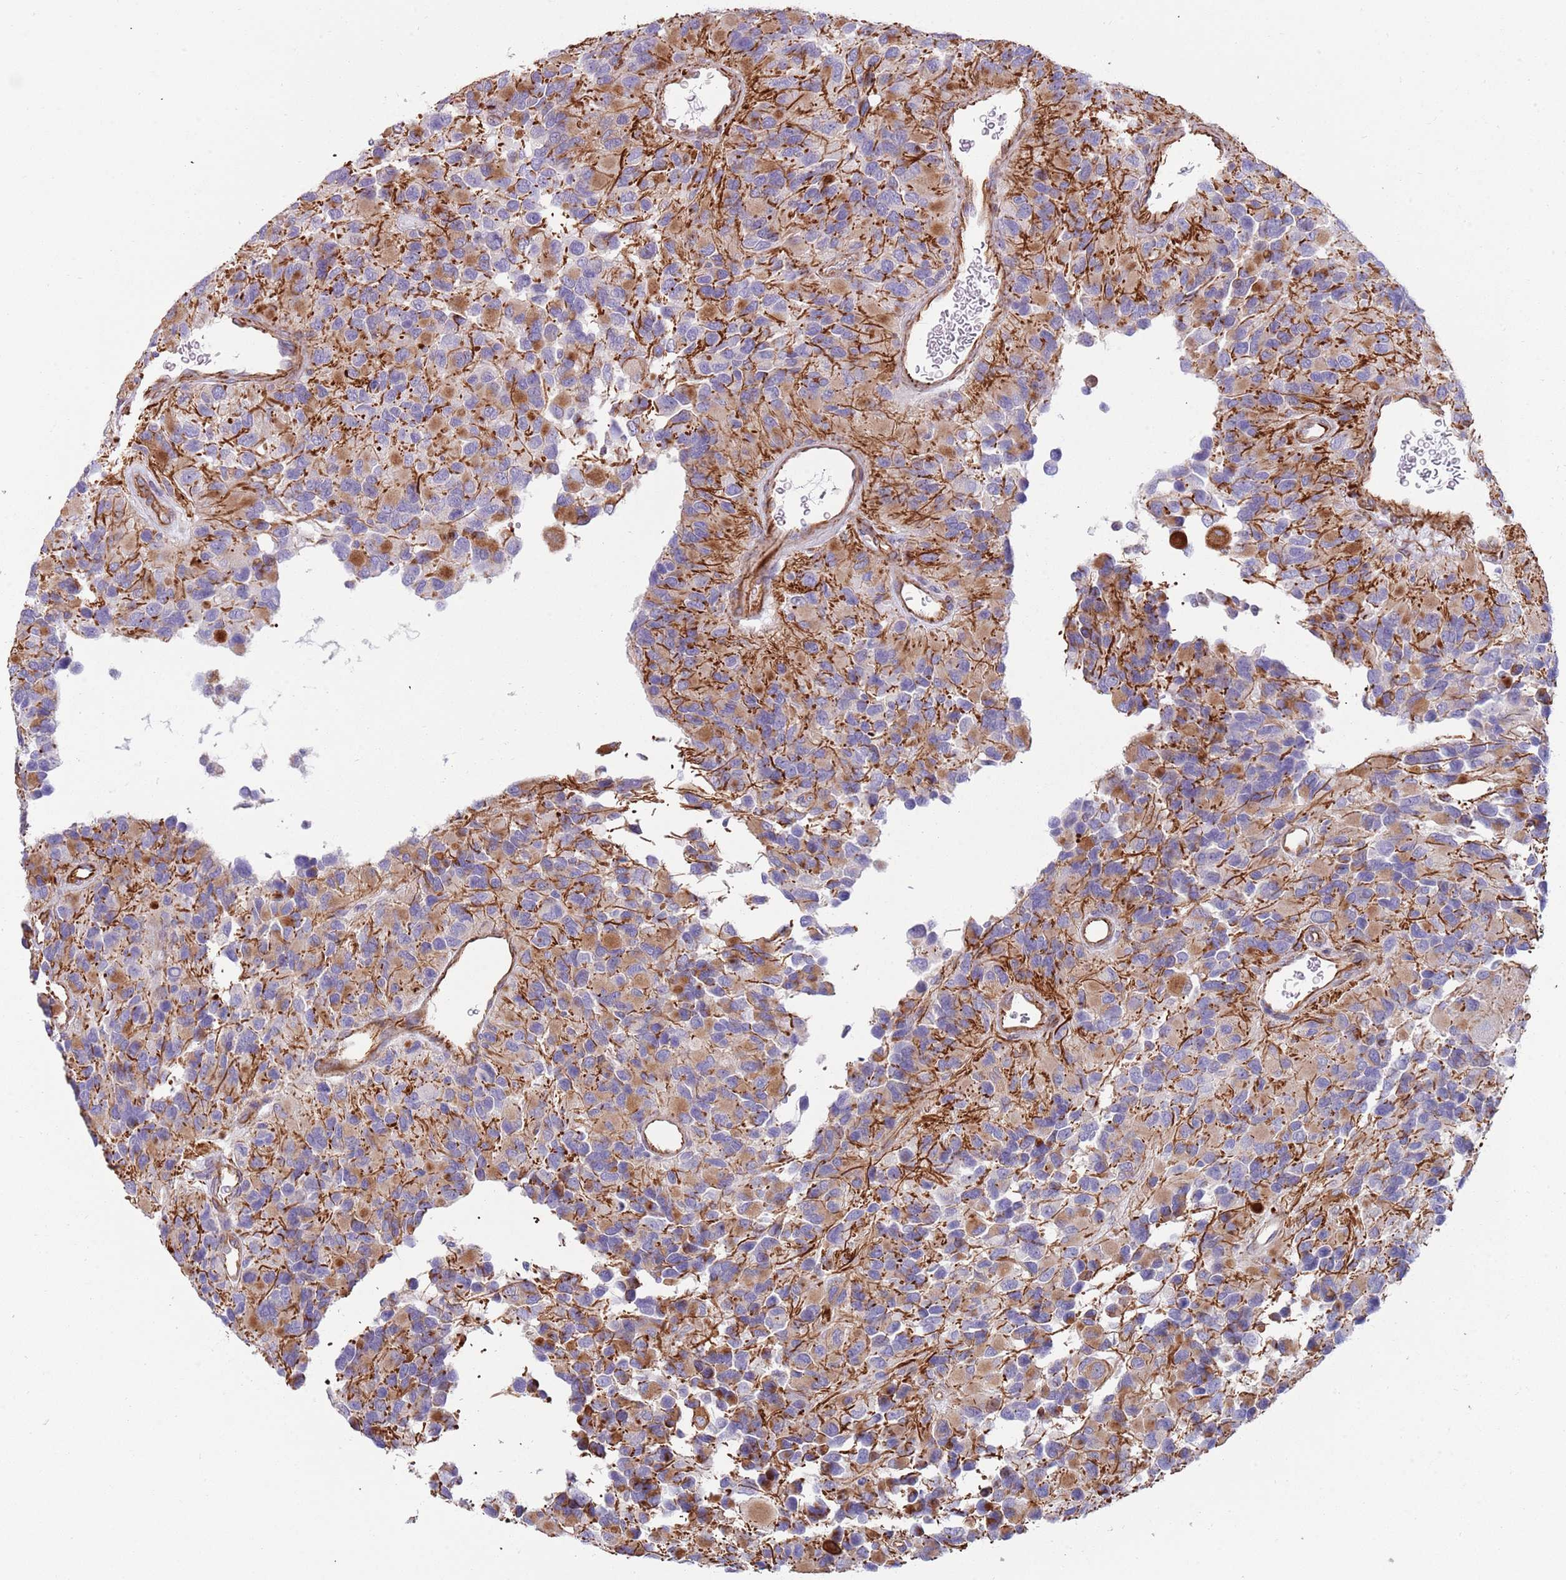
{"staining": {"intensity": "moderate", "quantity": "<25%", "location": "cytoplasmic/membranous"}, "tissue": "glioma", "cell_type": "Tumor cells", "image_type": "cancer", "snomed": [{"axis": "morphology", "description": "Glioma, malignant, High grade"}, {"axis": "topography", "description": "Brain"}], "caption": "Malignant glioma (high-grade) tissue demonstrates moderate cytoplasmic/membranous positivity in about <25% of tumor cells", "gene": "MOGAT1", "patient": {"sex": "male", "age": 77}}